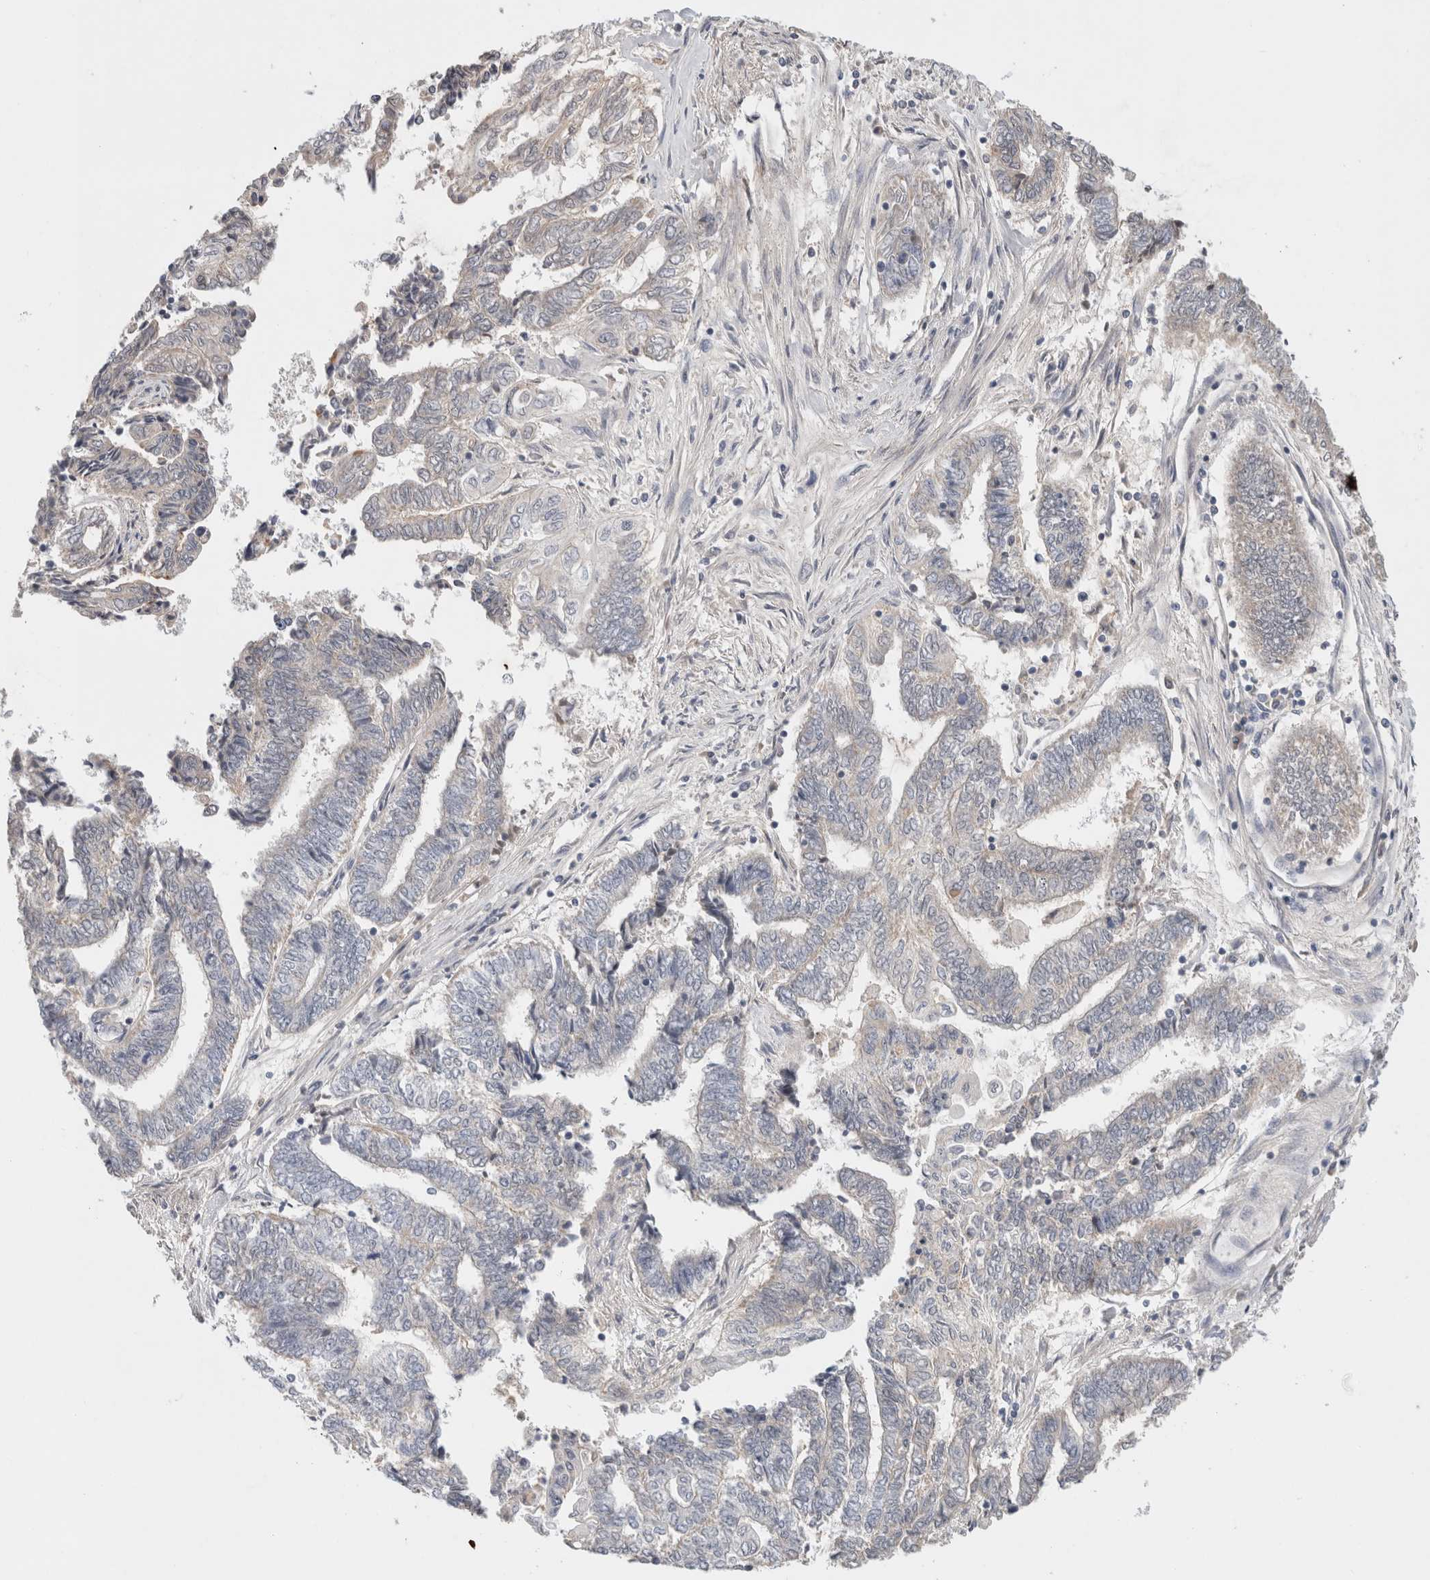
{"staining": {"intensity": "negative", "quantity": "none", "location": "none"}, "tissue": "endometrial cancer", "cell_type": "Tumor cells", "image_type": "cancer", "snomed": [{"axis": "morphology", "description": "Adenocarcinoma, NOS"}, {"axis": "topography", "description": "Uterus"}, {"axis": "topography", "description": "Endometrium"}], "caption": "High power microscopy micrograph of an immunohistochemistry (IHC) histopathology image of endometrial adenocarcinoma, revealing no significant positivity in tumor cells. (DAB (3,3'-diaminobenzidine) immunohistochemistry, high magnification).", "gene": "HCN3", "patient": {"sex": "female", "age": 70}}